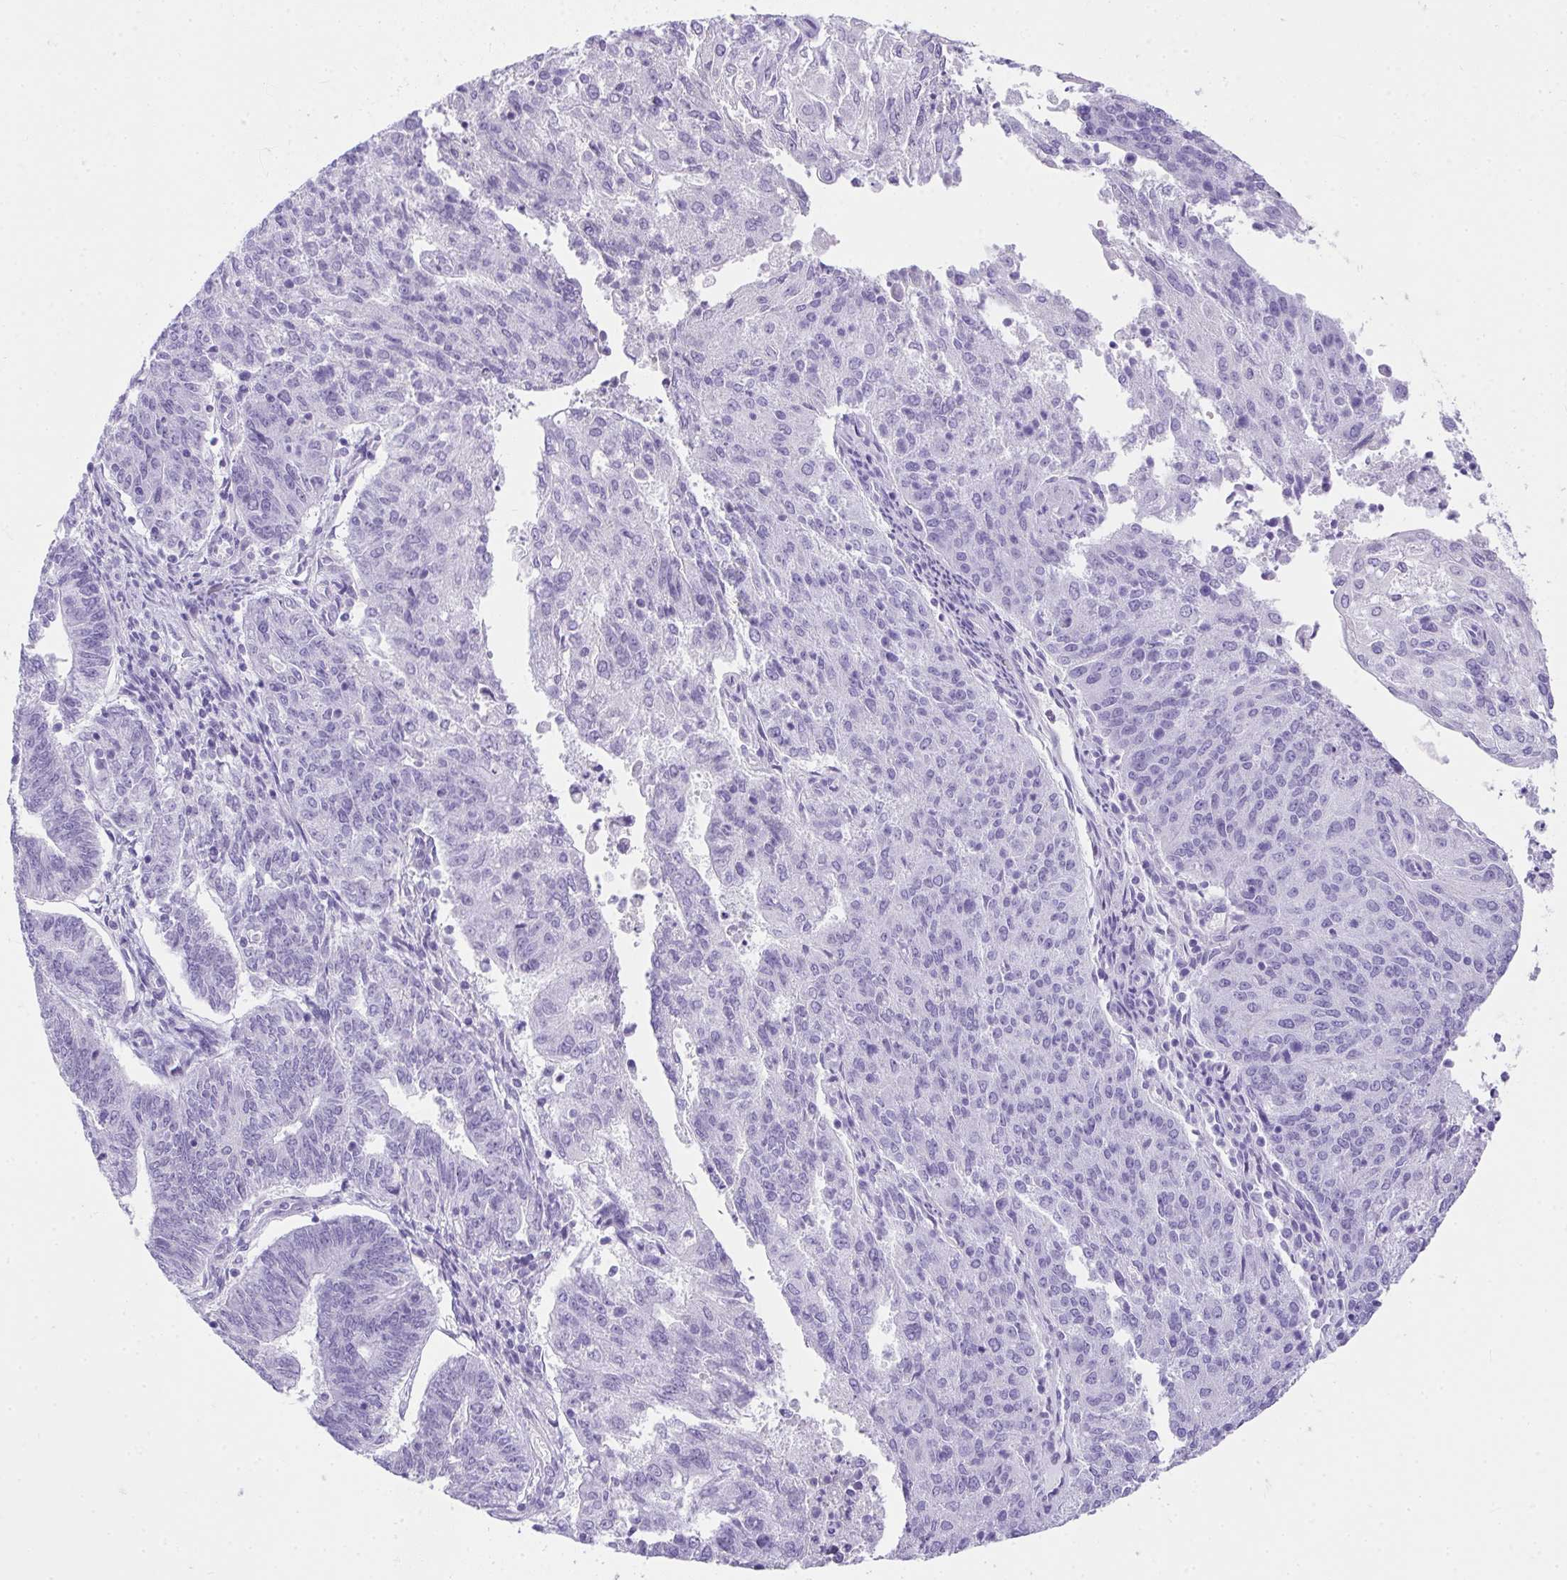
{"staining": {"intensity": "negative", "quantity": "none", "location": "none"}, "tissue": "endometrial cancer", "cell_type": "Tumor cells", "image_type": "cancer", "snomed": [{"axis": "morphology", "description": "Adenocarcinoma, NOS"}, {"axis": "topography", "description": "Endometrium"}], "caption": "The histopathology image shows no significant staining in tumor cells of endometrial adenocarcinoma. (DAB immunohistochemistry (IHC) visualized using brightfield microscopy, high magnification).", "gene": "AVIL", "patient": {"sex": "female", "age": 82}}